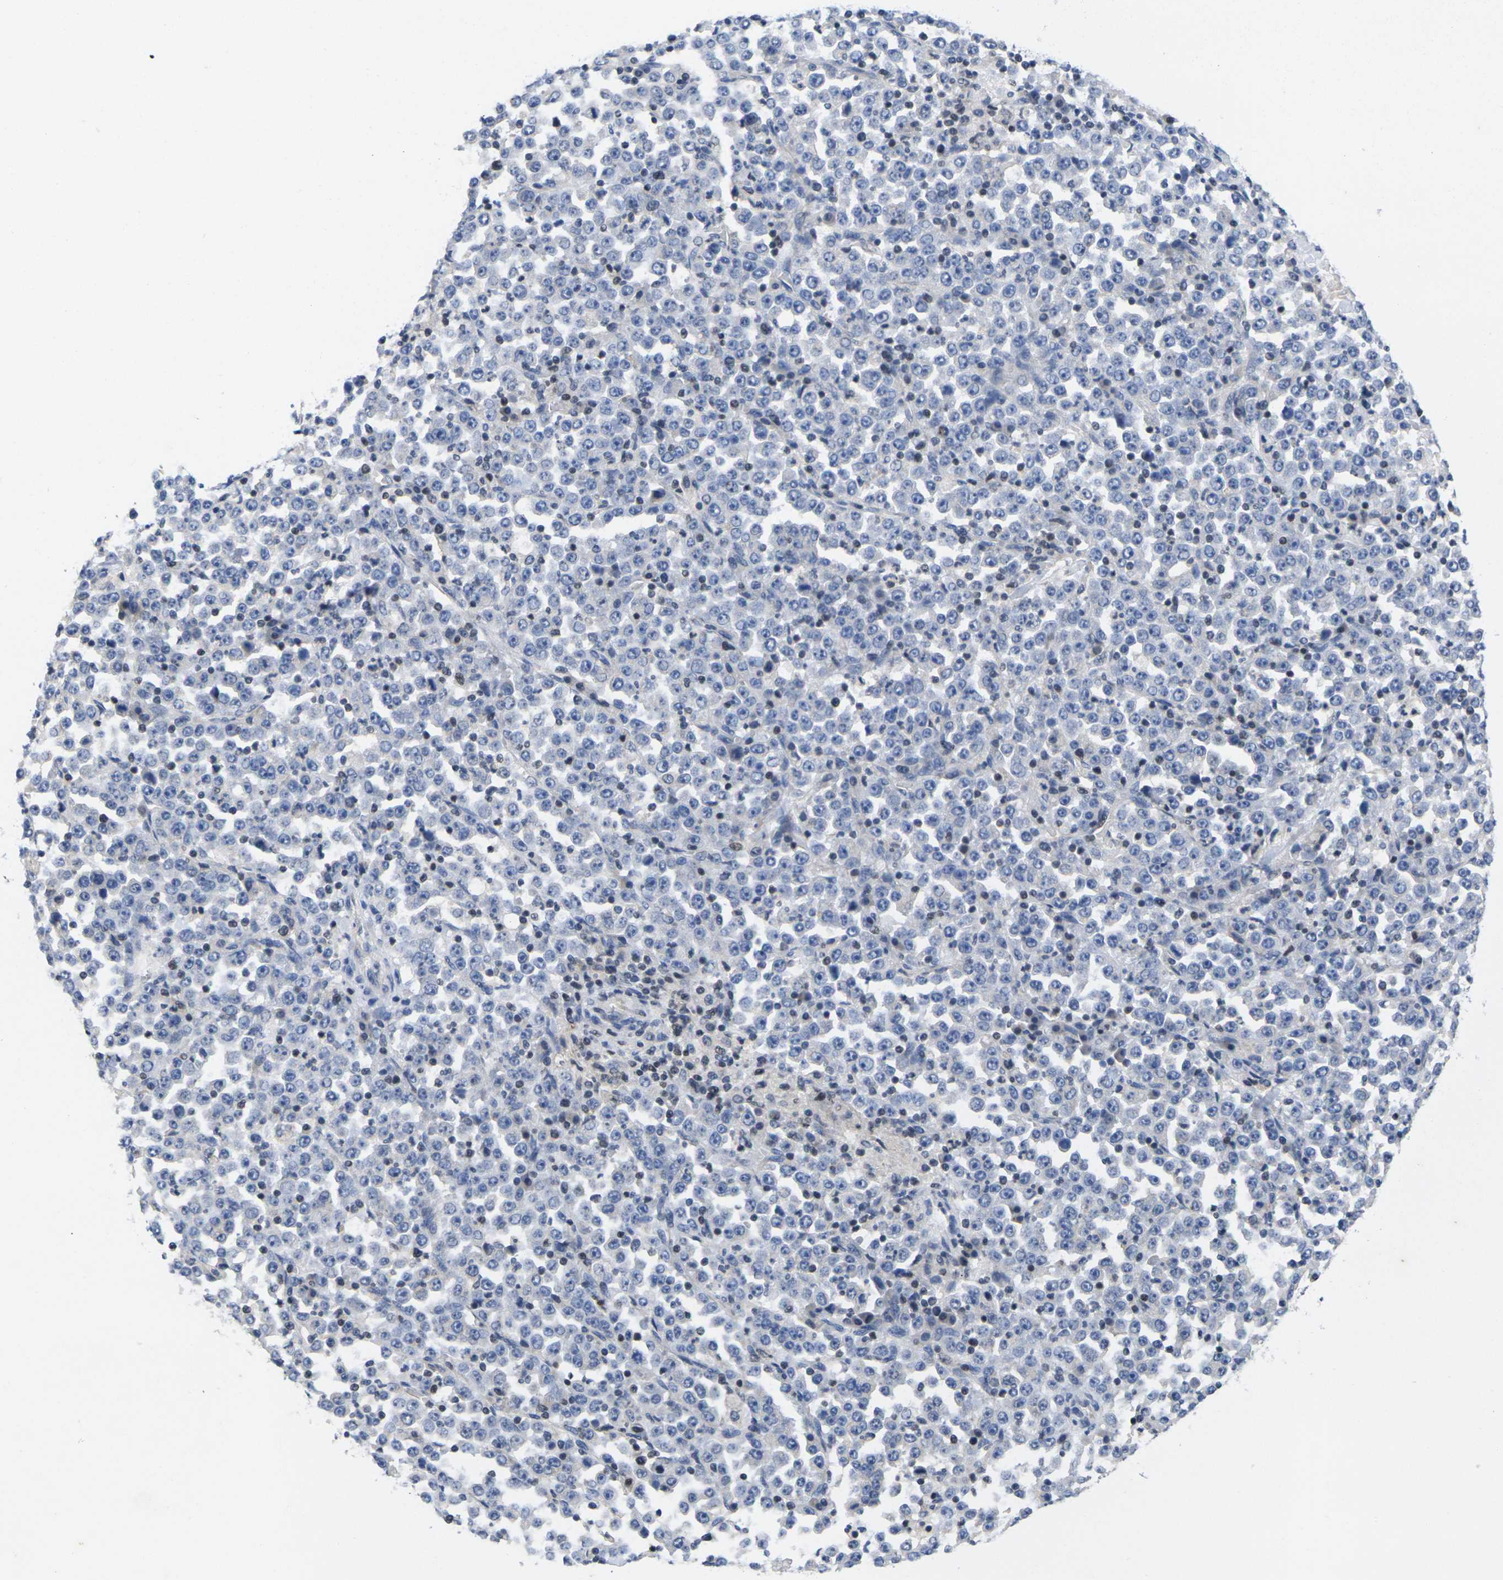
{"staining": {"intensity": "negative", "quantity": "none", "location": "none"}, "tissue": "stomach cancer", "cell_type": "Tumor cells", "image_type": "cancer", "snomed": [{"axis": "morphology", "description": "Normal tissue, NOS"}, {"axis": "morphology", "description": "Adenocarcinoma, NOS"}, {"axis": "topography", "description": "Stomach, upper"}, {"axis": "topography", "description": "Stomach"}], "caption": "The histopathology image shows no significant positivity in tumor cells of stomach adenocarcinoma.", "gene": "IKZF1", "patient": {"sex": "male", "age": 59}}